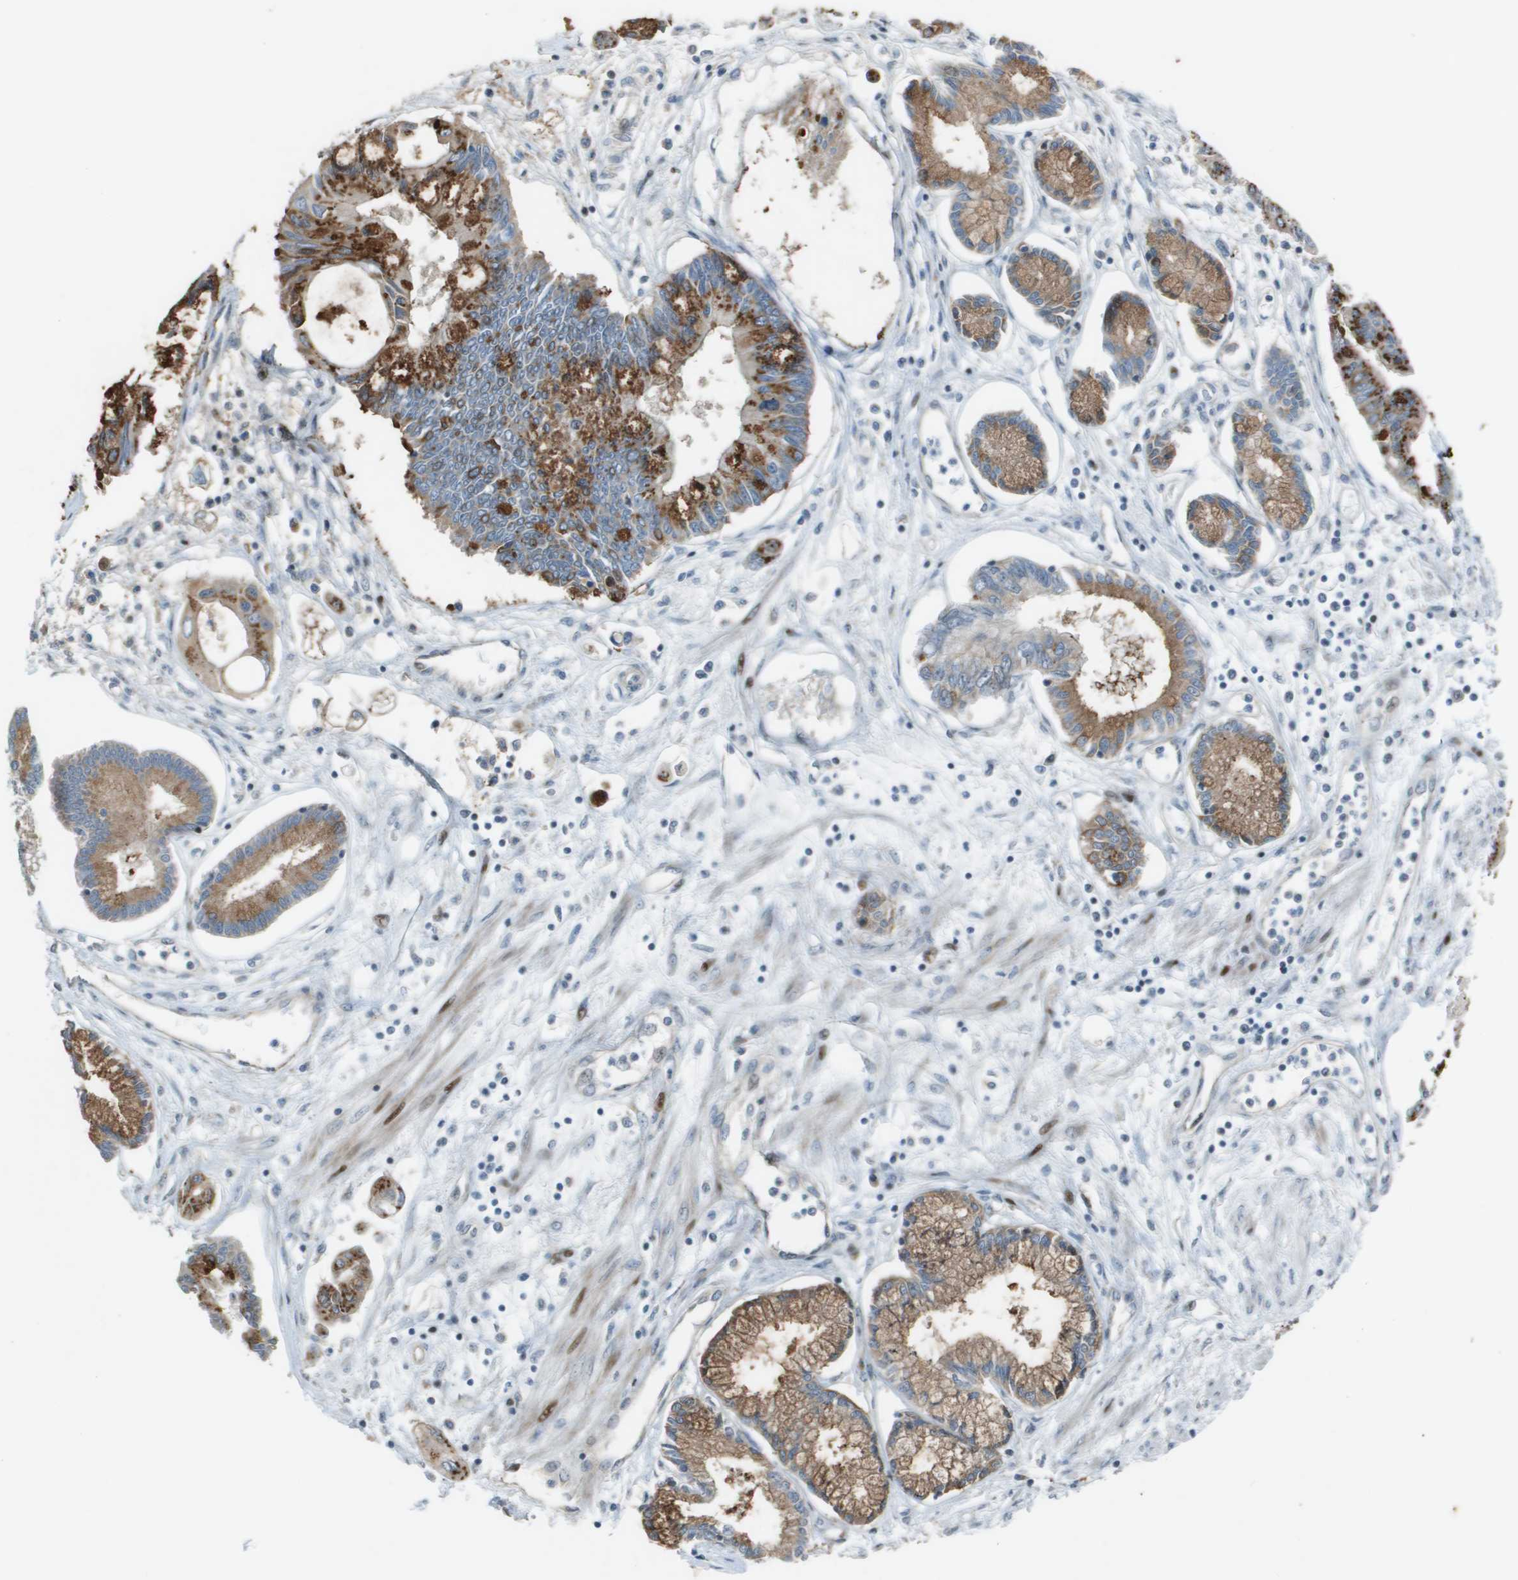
{"staining": {"intensity": "moderate", "quantity": ">75%", "location": "cytoplasmic/membranous"}, "tissue": "pancreatic cancer", "cell_type": "Tumor cells", "image_type": "cancer", "snomed": [{"axis": "morphology", "description": "Adenocarcinoma, NOS"}, {"axis": "topography", "description": "Pancreas"}], "caption": "Immunohistochemistry (IHC) of human adenocarcinoma (pancreatic) shows medium levels of moderate cytoplasmic/membranous positivity in approximately >75% of tumor cells.", "gene": "MGAT3", "patient": {"sex": "female", "age": 77}}